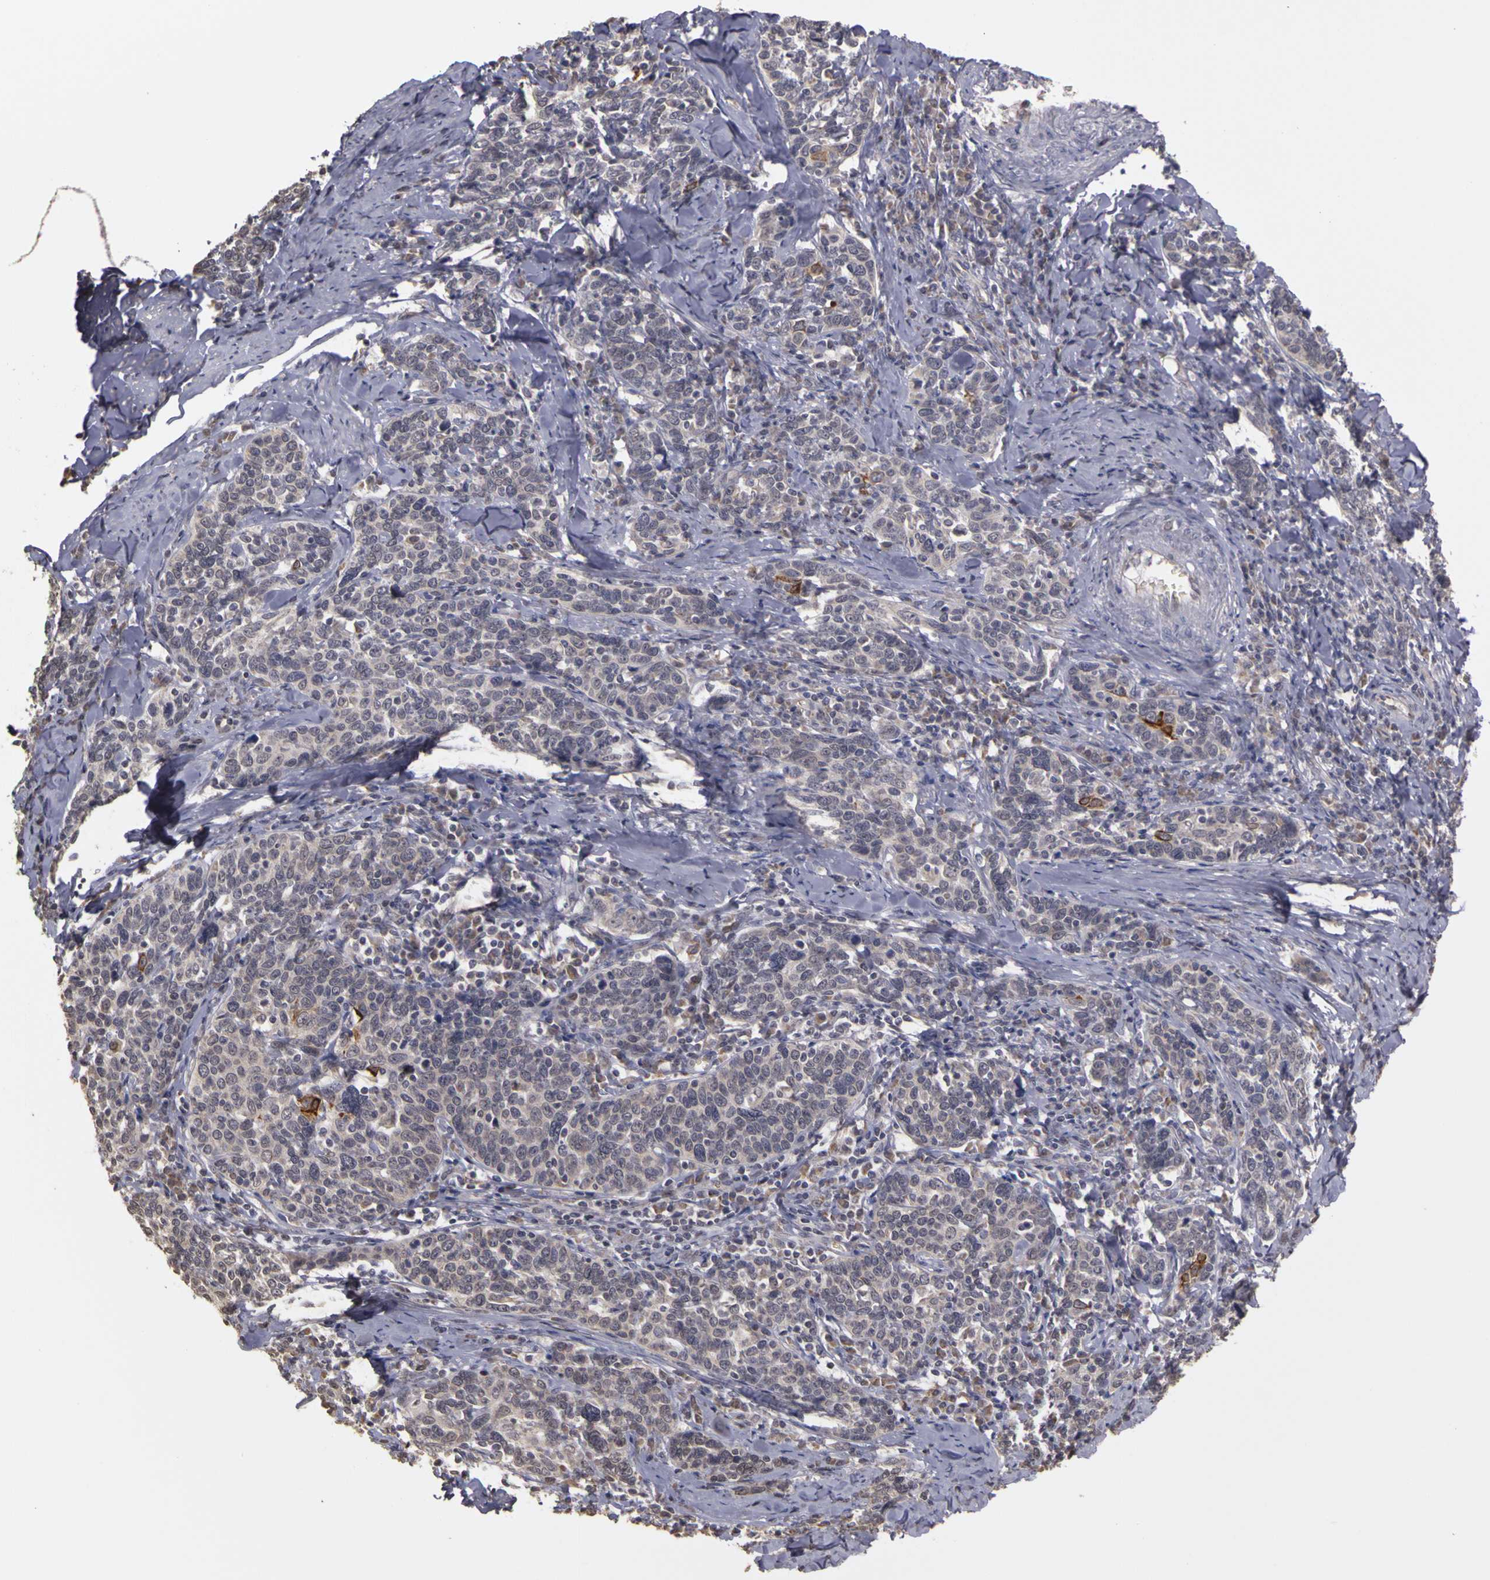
{"staining": {"intensity": "negative", "quantity": "none", "location": "none"}, "tissue": "cervical cancer", "cell_type": "Tumor cells", "image_type": "cancer", "snomed": [{"axis": "morphology", "description": "Squamous cell carcinoma, NOS"}, {"axis": "topography", "description": "Cervix"}], "caption": "Immunohistochemistry (IHC) photomicrograph of human squamous cell carcinoma (cervical) stained for a protein (brown), which exhibits no staining in tumor cells.", "gene": "FRMD7", "patient": {"sex": "female", "age": 41}}